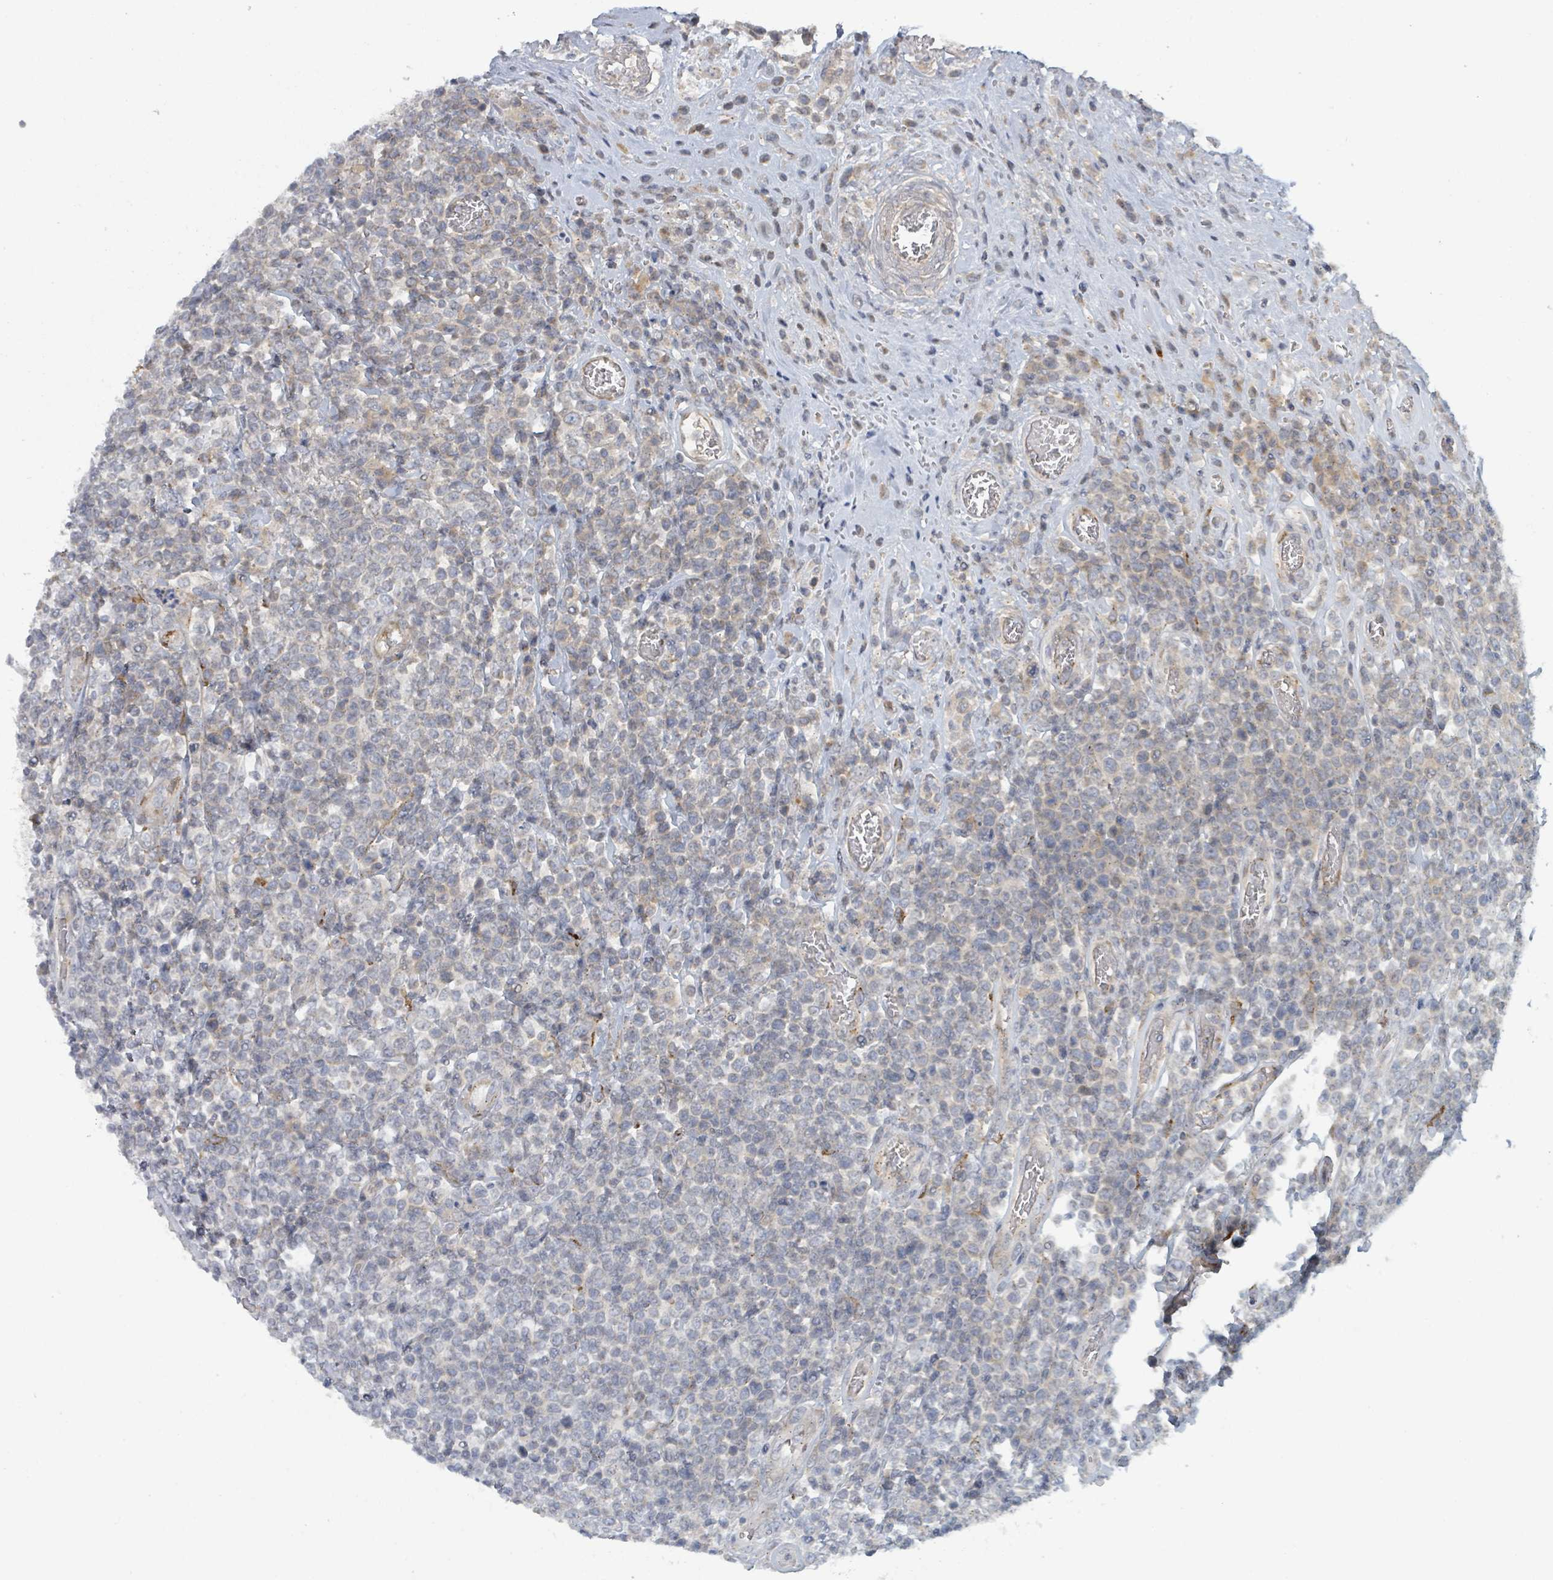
{"staining": {"intensity": "negative", "quantity": "none", "location": "none"}, "tissue": "lymphoma", "cell_type": "Tumor cells", "image_type": "cancer", "snomed": [{"axis": "morphology", "description": "Malignant lymphoma, non-Hodgkin's type, High grade"}, {"axis": "topography", "description": "Soft tissue"}], "caption": "Tumor cells are negative for brown protein staining in malignant lymphoma, non-Hodgkin's type (high-grade).", "gene": "COL5A3", "patient": {"sex": "female", "age": 56}}